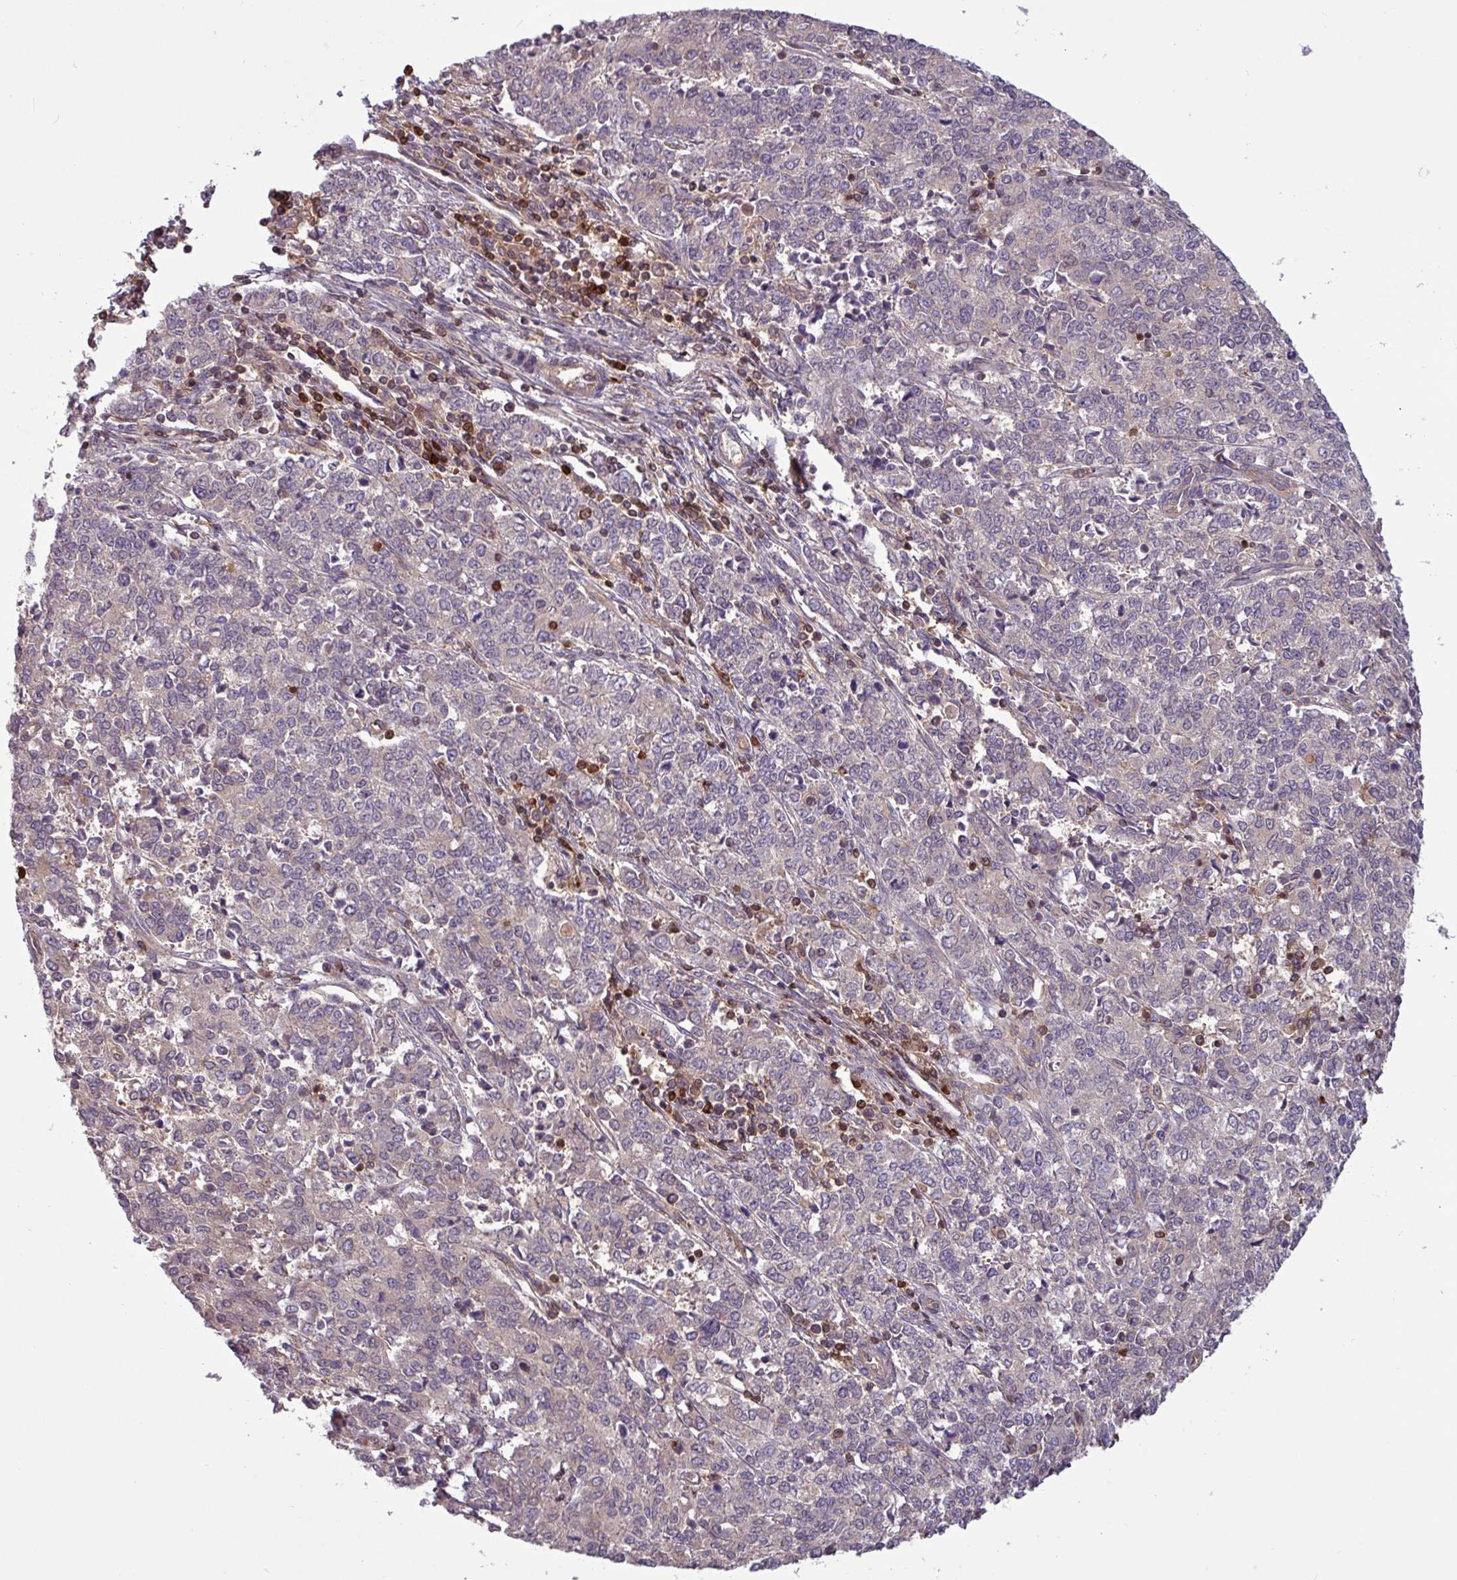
{"staining": {"intensity": "negative", "quantity": "none", "location": "none"}, "tissue": "endometrial cancer", "cell_type": "Tumor cells", "image_type": "cancer", "snomed": [{"axis": "morphology", "description": "Adenocarcinoma, NOS"}, {"axis": "topography", "description": "Endometrium"}], "caption": "This image is of adenocarcinoma (endometrial) stained with IHC to label a protein in brown with the nuclei are counter-stained blue. There is no positivity in tumor cells.", "gene": "SEC61G", "patient": {"sex": "female", "age": 50}}